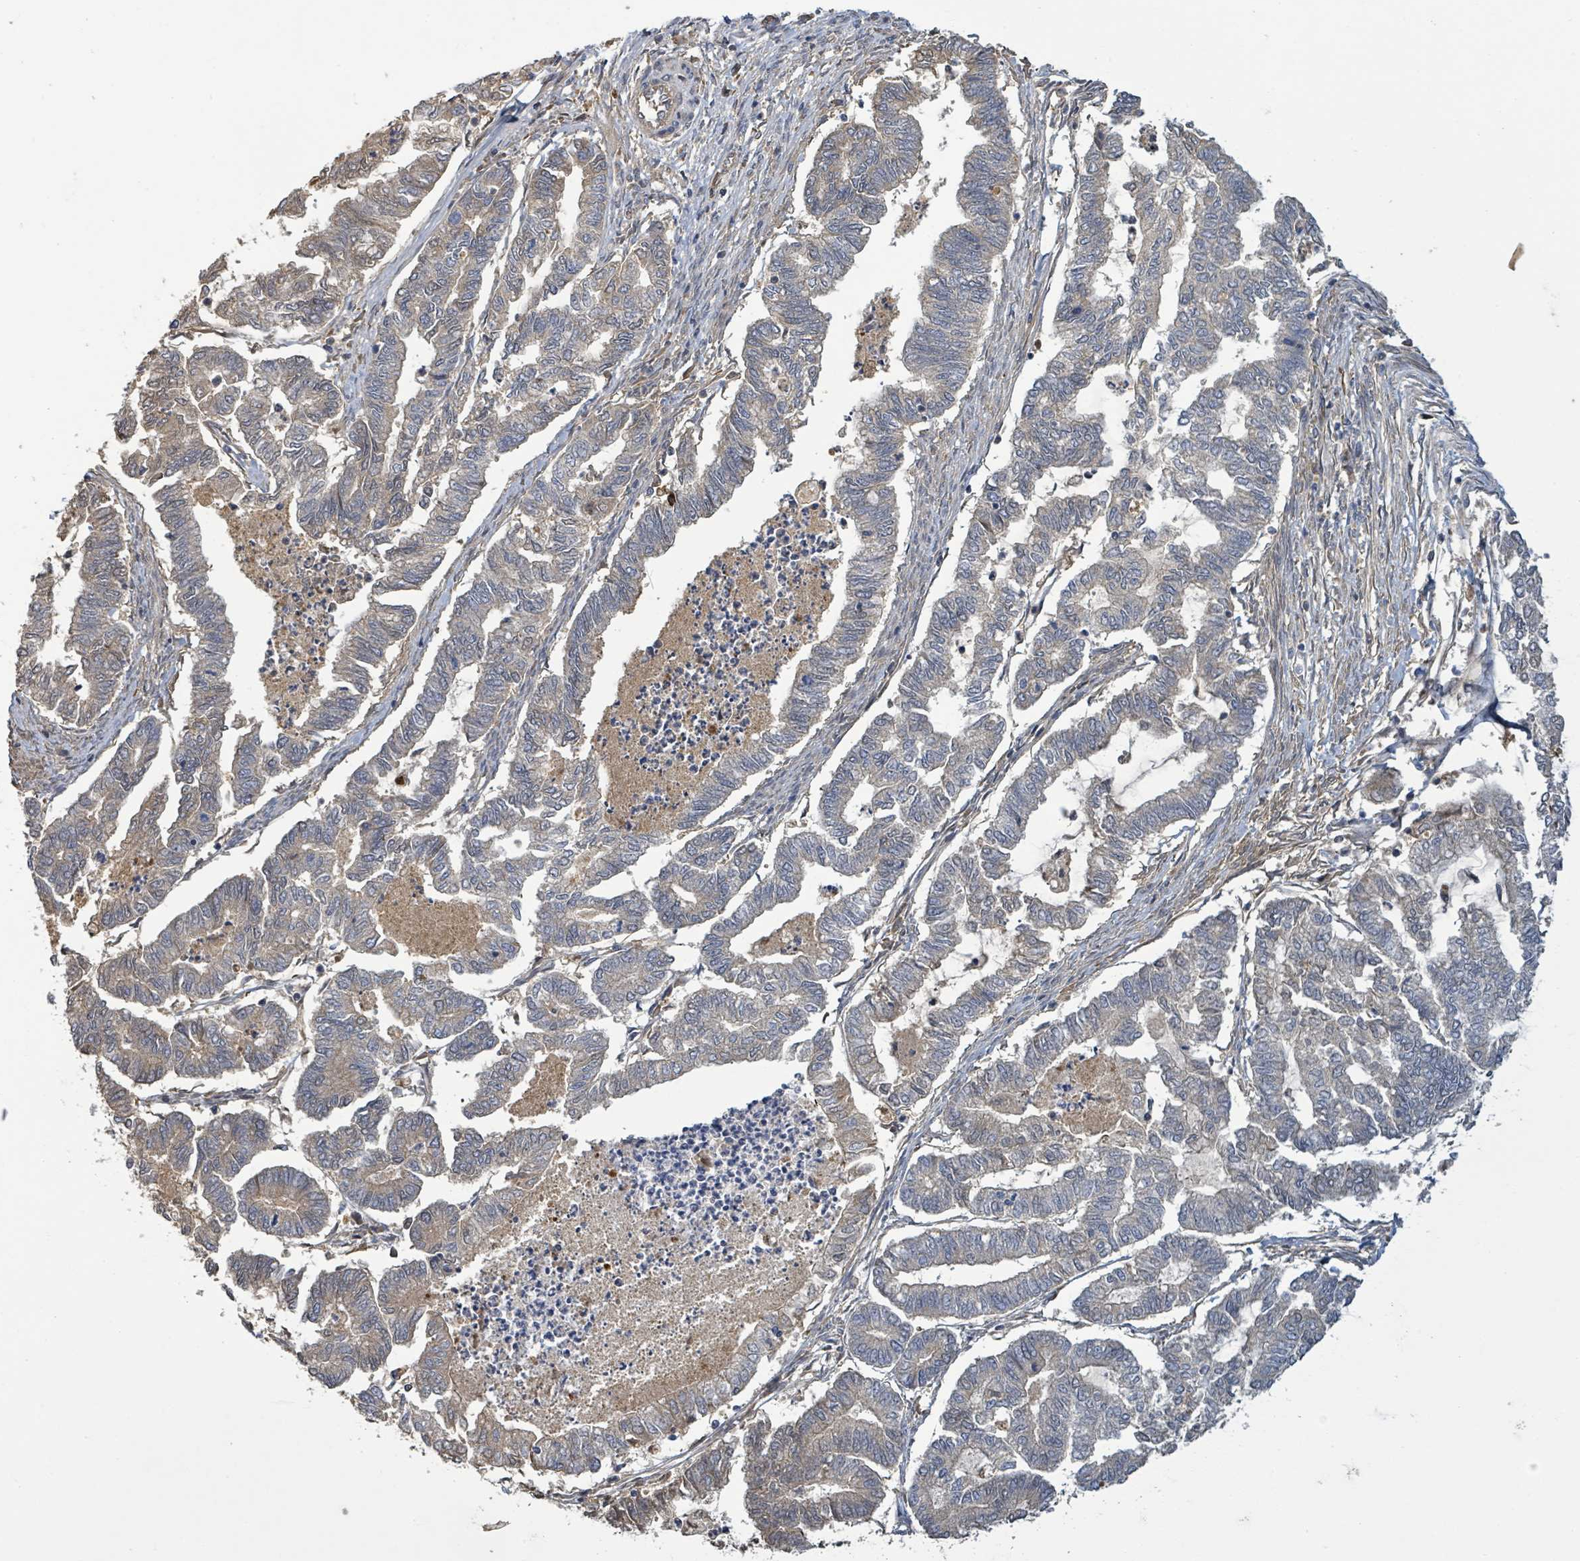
{"staining": {"intensity": "weak", "quantity": ">75%", "location": "cytoplasmic/membranous"}, "tissue": "endometrial cancer", "cell_type": "Tumor cells", "image_type": "cancer", "snomed": [{"axis": "morphology", "description": "Adenocarcinoma, NOS"}, {"axis": "topography", "description": "Endometrium"}], "caption": "Approximately >75% of tumor cells in endometrial cancer display weak cytoplasmic/membranous protein staining as visualized by brown immunohistochemical staining.", "gene": "STARD4", "patient": {"sex": "female", "age": 79}}